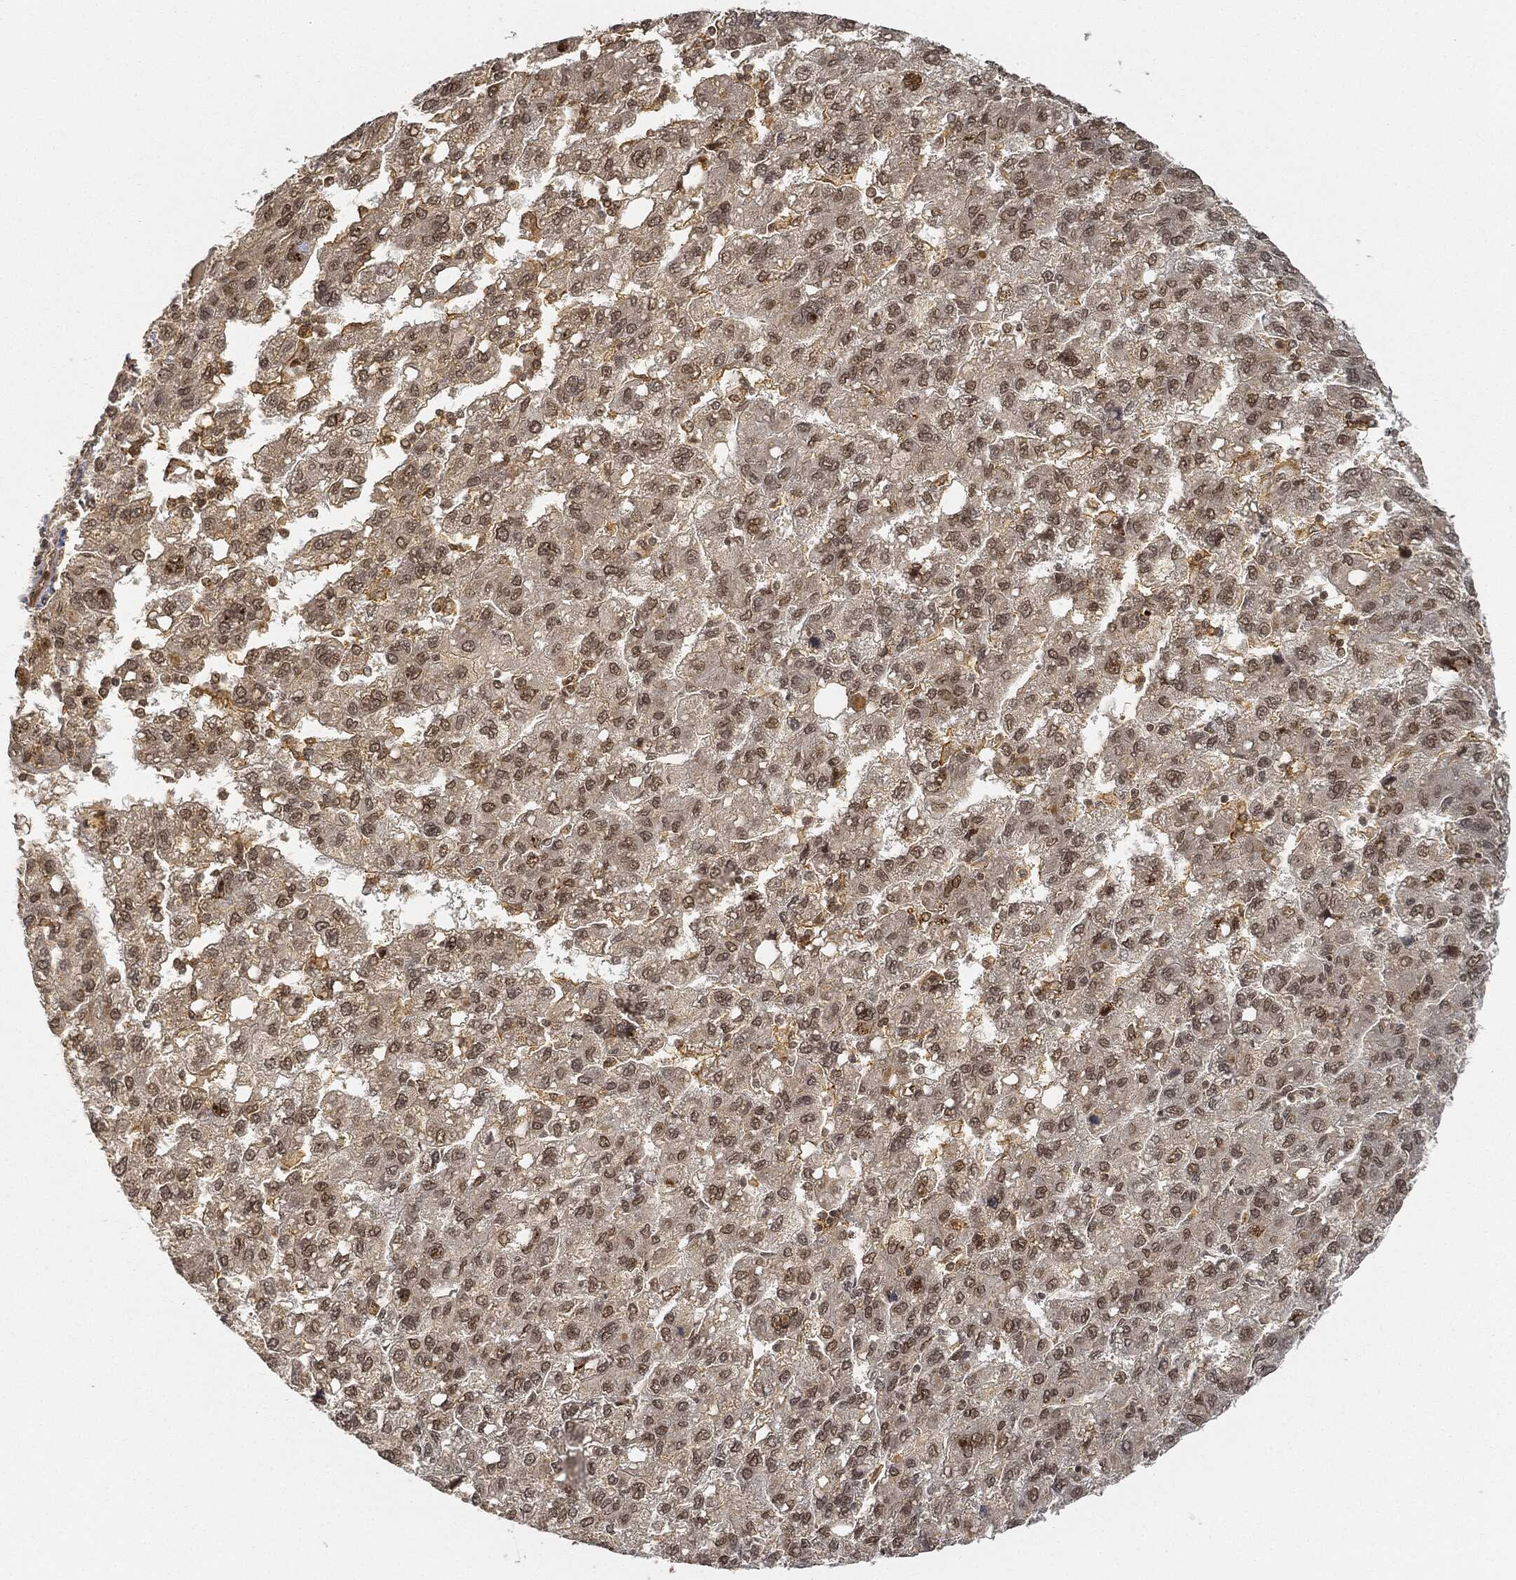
{"staining": {"intensity": "strong", "quantity": "<25%", "location": "nuclear"}, "tissue": "liver cancer", "cell_type": "Tumor cells", "image_type": "cancer", "snomed": [{"axis": "morphology", "description": "Carcinoma, Hepatocellular, NOS"}, {"axis": "topography", "description": "Liver"}], "caption": "Protein expression analysis of hepatocellular carcinoma (liver) displays strong nuclear expression in about <25% of tumor cells.", "gene": "CIB1", "patient": {"sex": "female", "age": 82}}